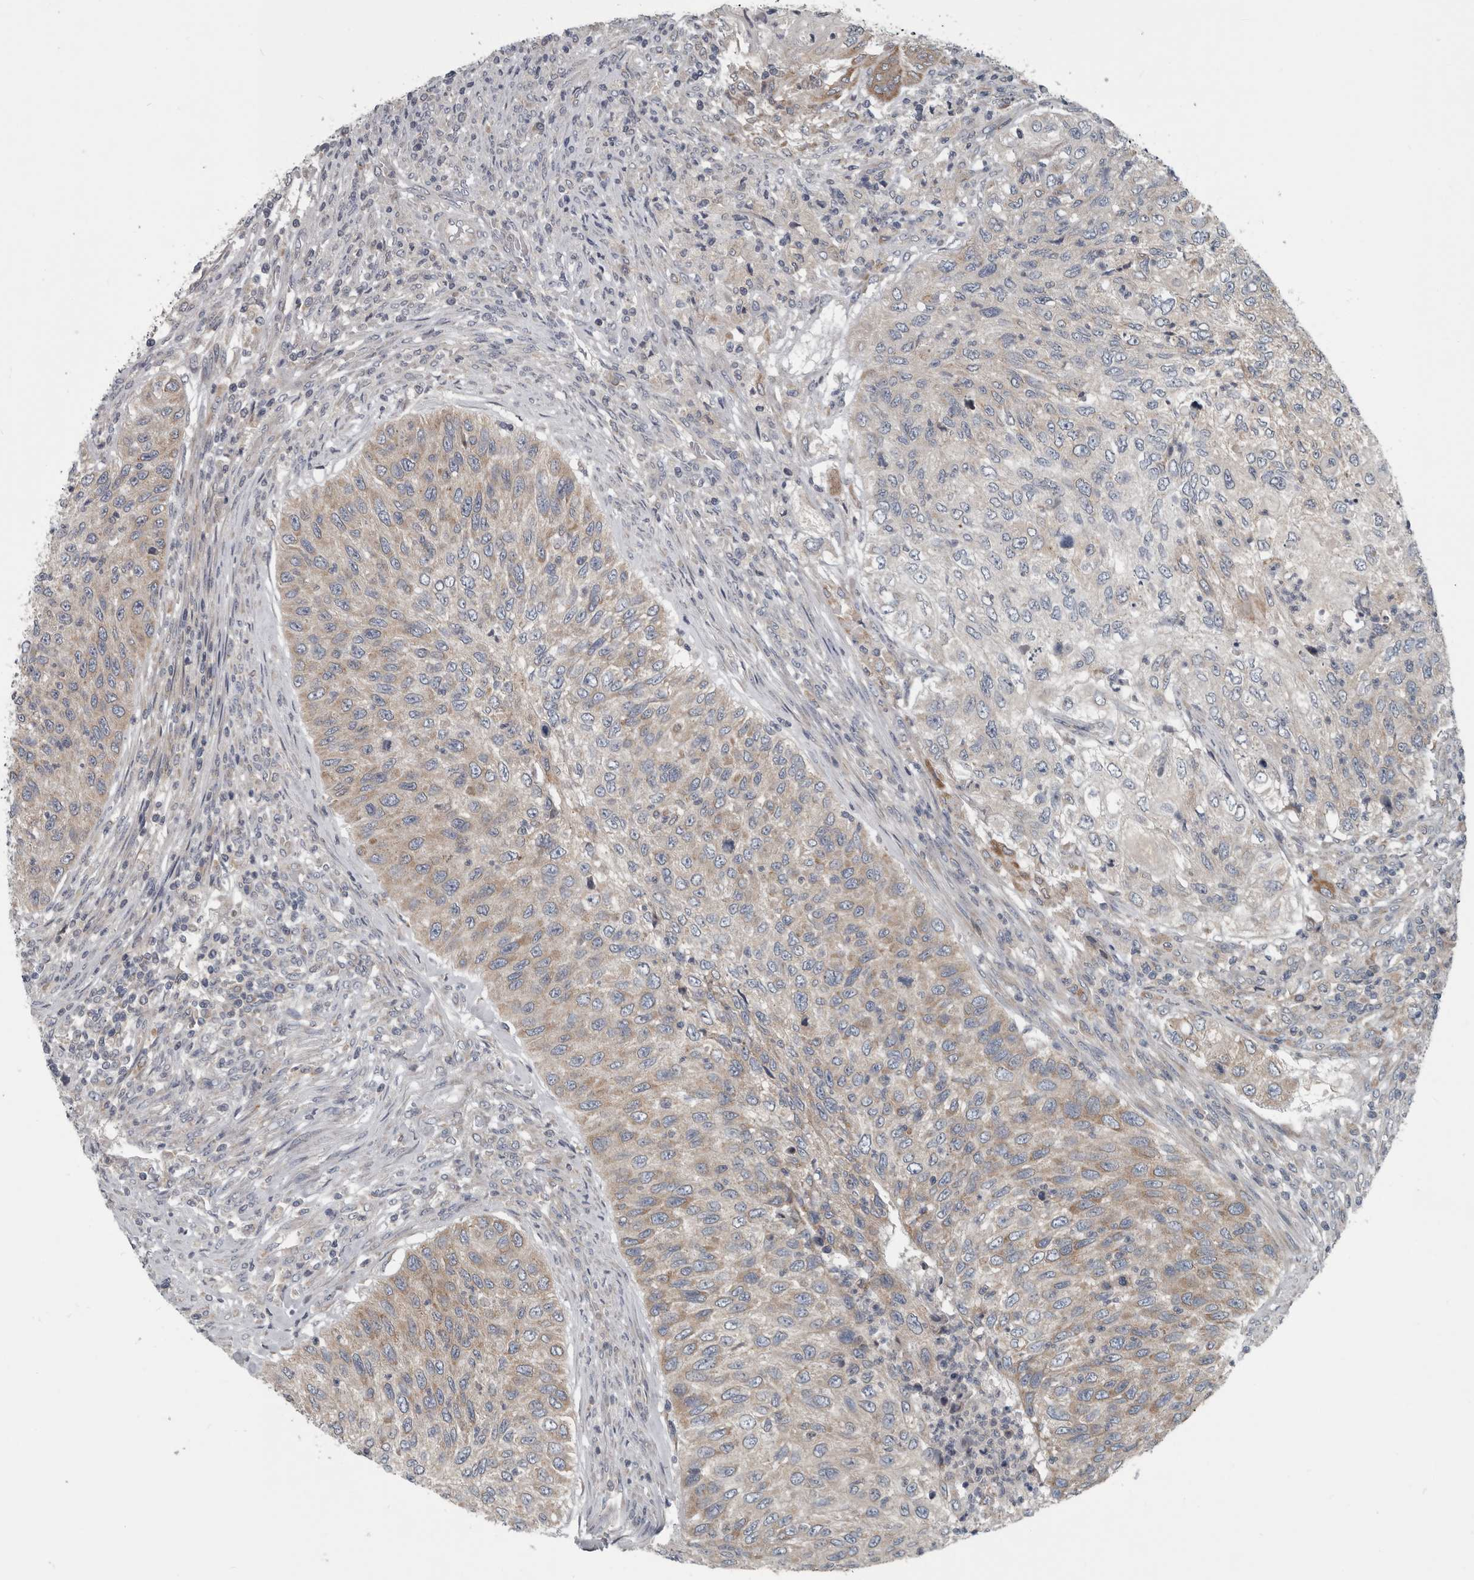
{"staining": {"intensity": "weak", "quantity": "25%-75%", "location": "cytoplasmic/membranous"}, "tissue": "urothelial cancer", "cell_type": "Tumor cells", "image_type": "cancer", "snomed": [{"axis": "morphology", "description": "Urothelial carcinoma, High grade"}, {"axis": "topography", "description": "Urinary bladder"}], "caption": "Immunohistochemical staining of high-grade urothelial carcinoma exhibits weak cytoplasmic/membranous protein expression in about 25%-75% of tumor cells.", "gene": "TMEM199", "patient": {"sex": "female", "age": 60}}